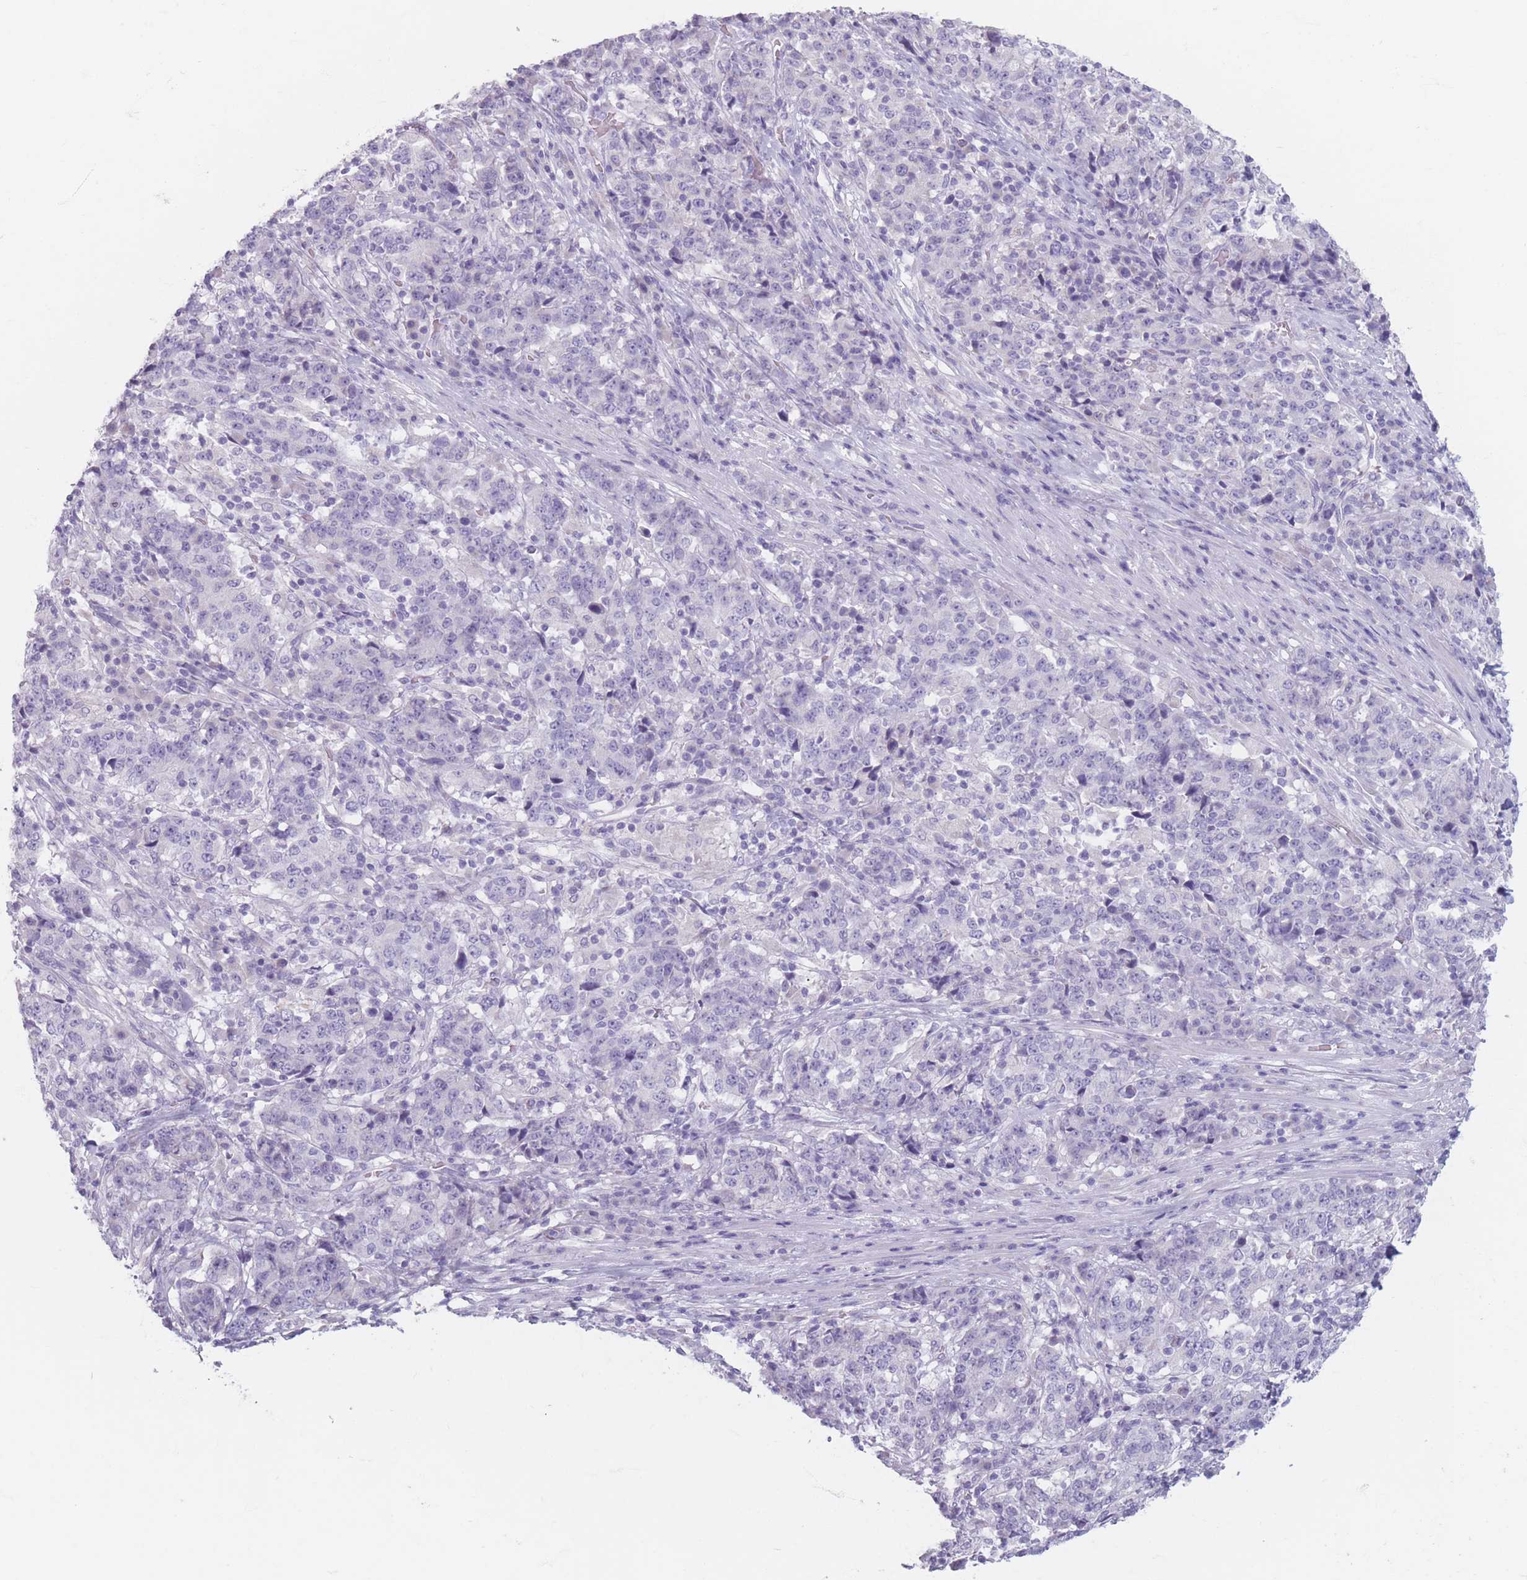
{"staining": {"intensity": "negative", "quantity": "none", "location": "none"}, "tissue": "stomach cancer", "cell_type": "Tumor cells", "image_type": "cancer", "snomed": [{"axis": "morphology", "description": "Adenocarcinoma, NOS"}, {"axis": "topography", "description": "Stomach"}], "caption": "A high-resolution micrograph shows immunohistochemistry (IHC) staining of stomach adenocarcinoma, which demonstrates no significant expression in tumor cells.", "gene": "PIGM", "patient": {"sex": "male", "age": 59}}